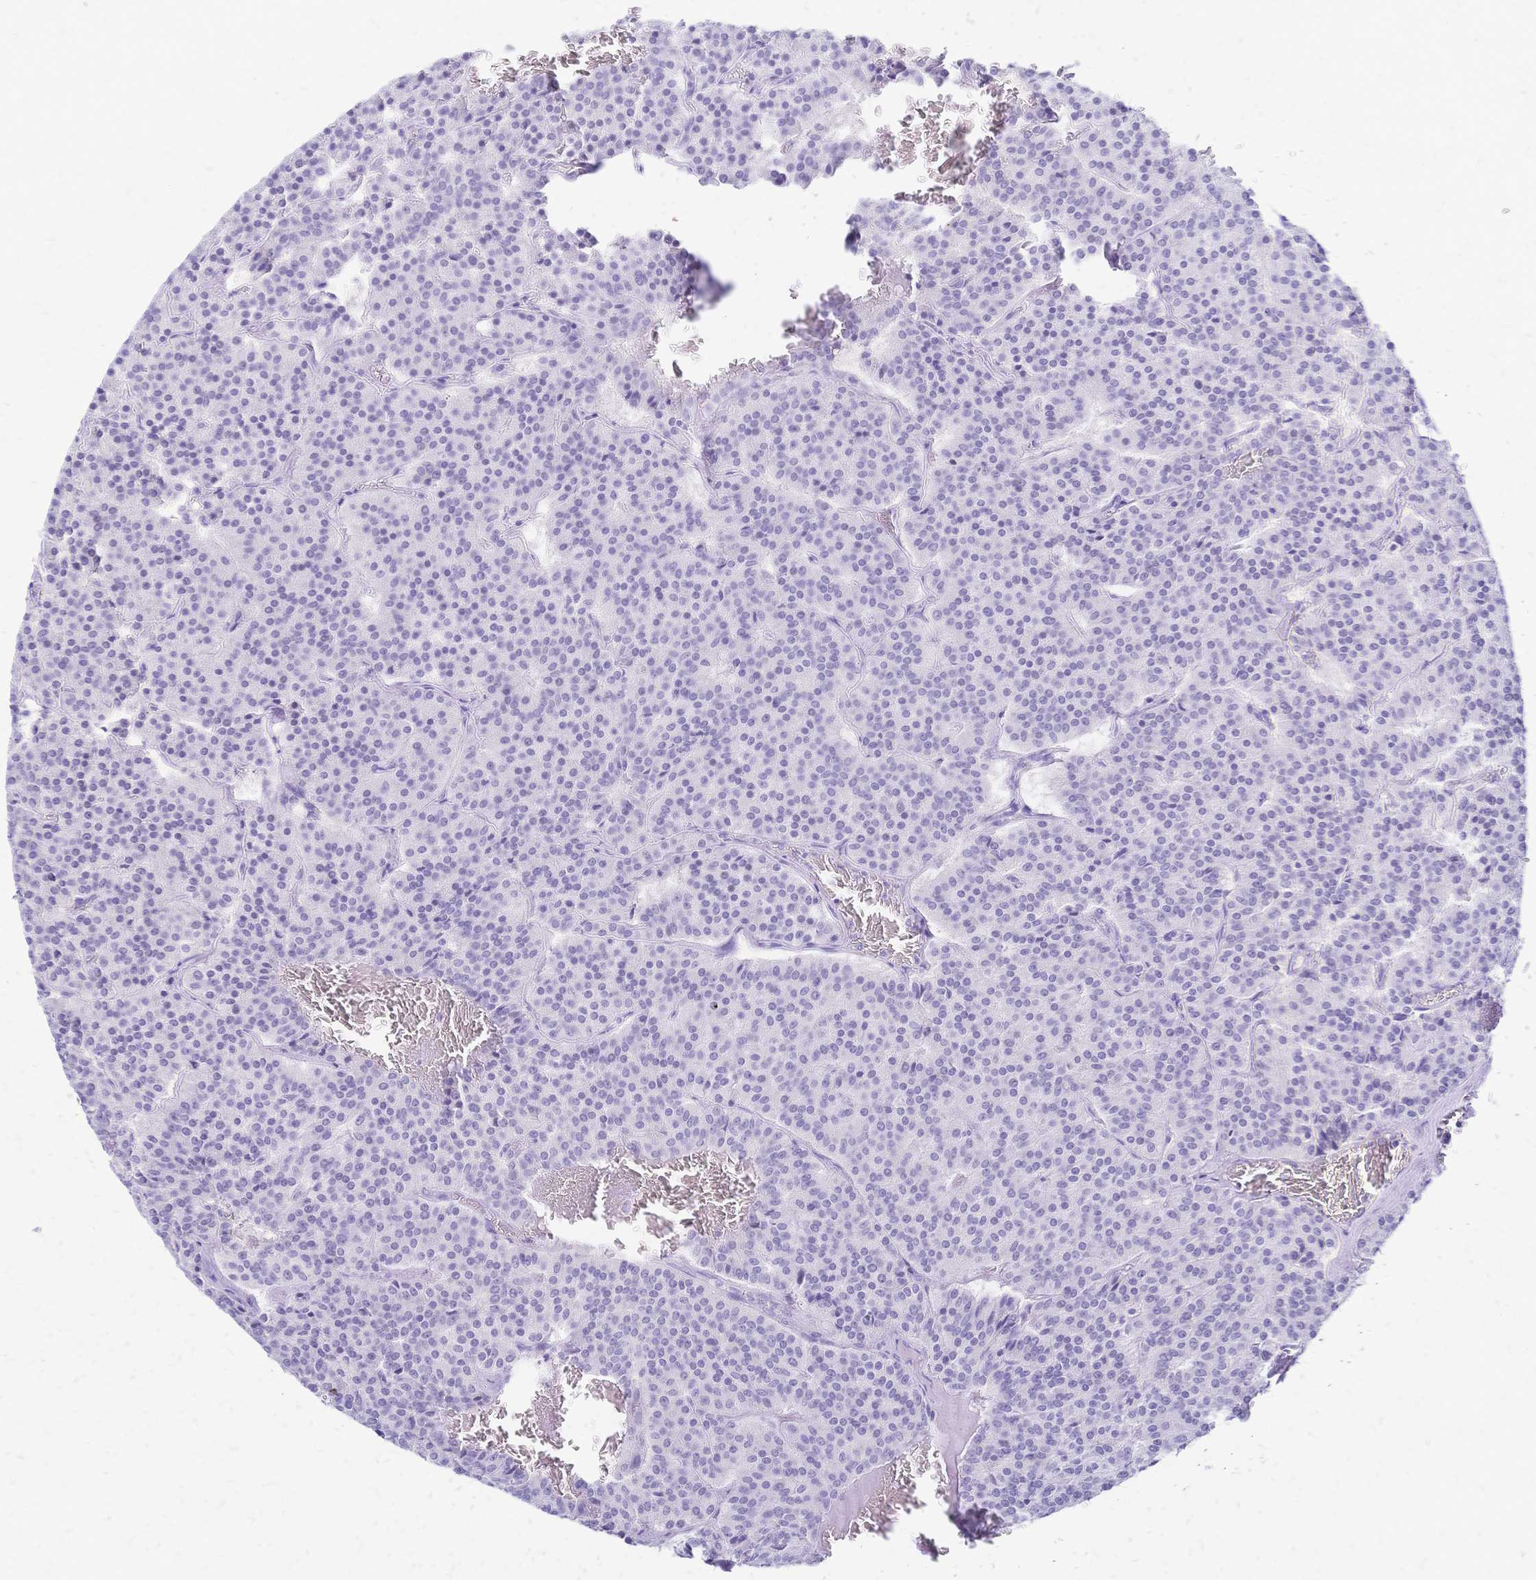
{"staining": {"intensity": "negative", "quantity": "none", "location": "none"}, "tissue": "carcinoid", "cell_type": "Tumor cells", "image_type": "cancer", "snomed": [{"axis": "morphology", "description": "Carcinoid, malignant, NOS"}, {"axis": "topography", "description": "Lung"}], "caption": "An image of carcinoid (malignant) stained for a protein displays no brown staining in tumor cells.", "gene": "FA2H", "patient": {"sex": "male", "age": 70}}